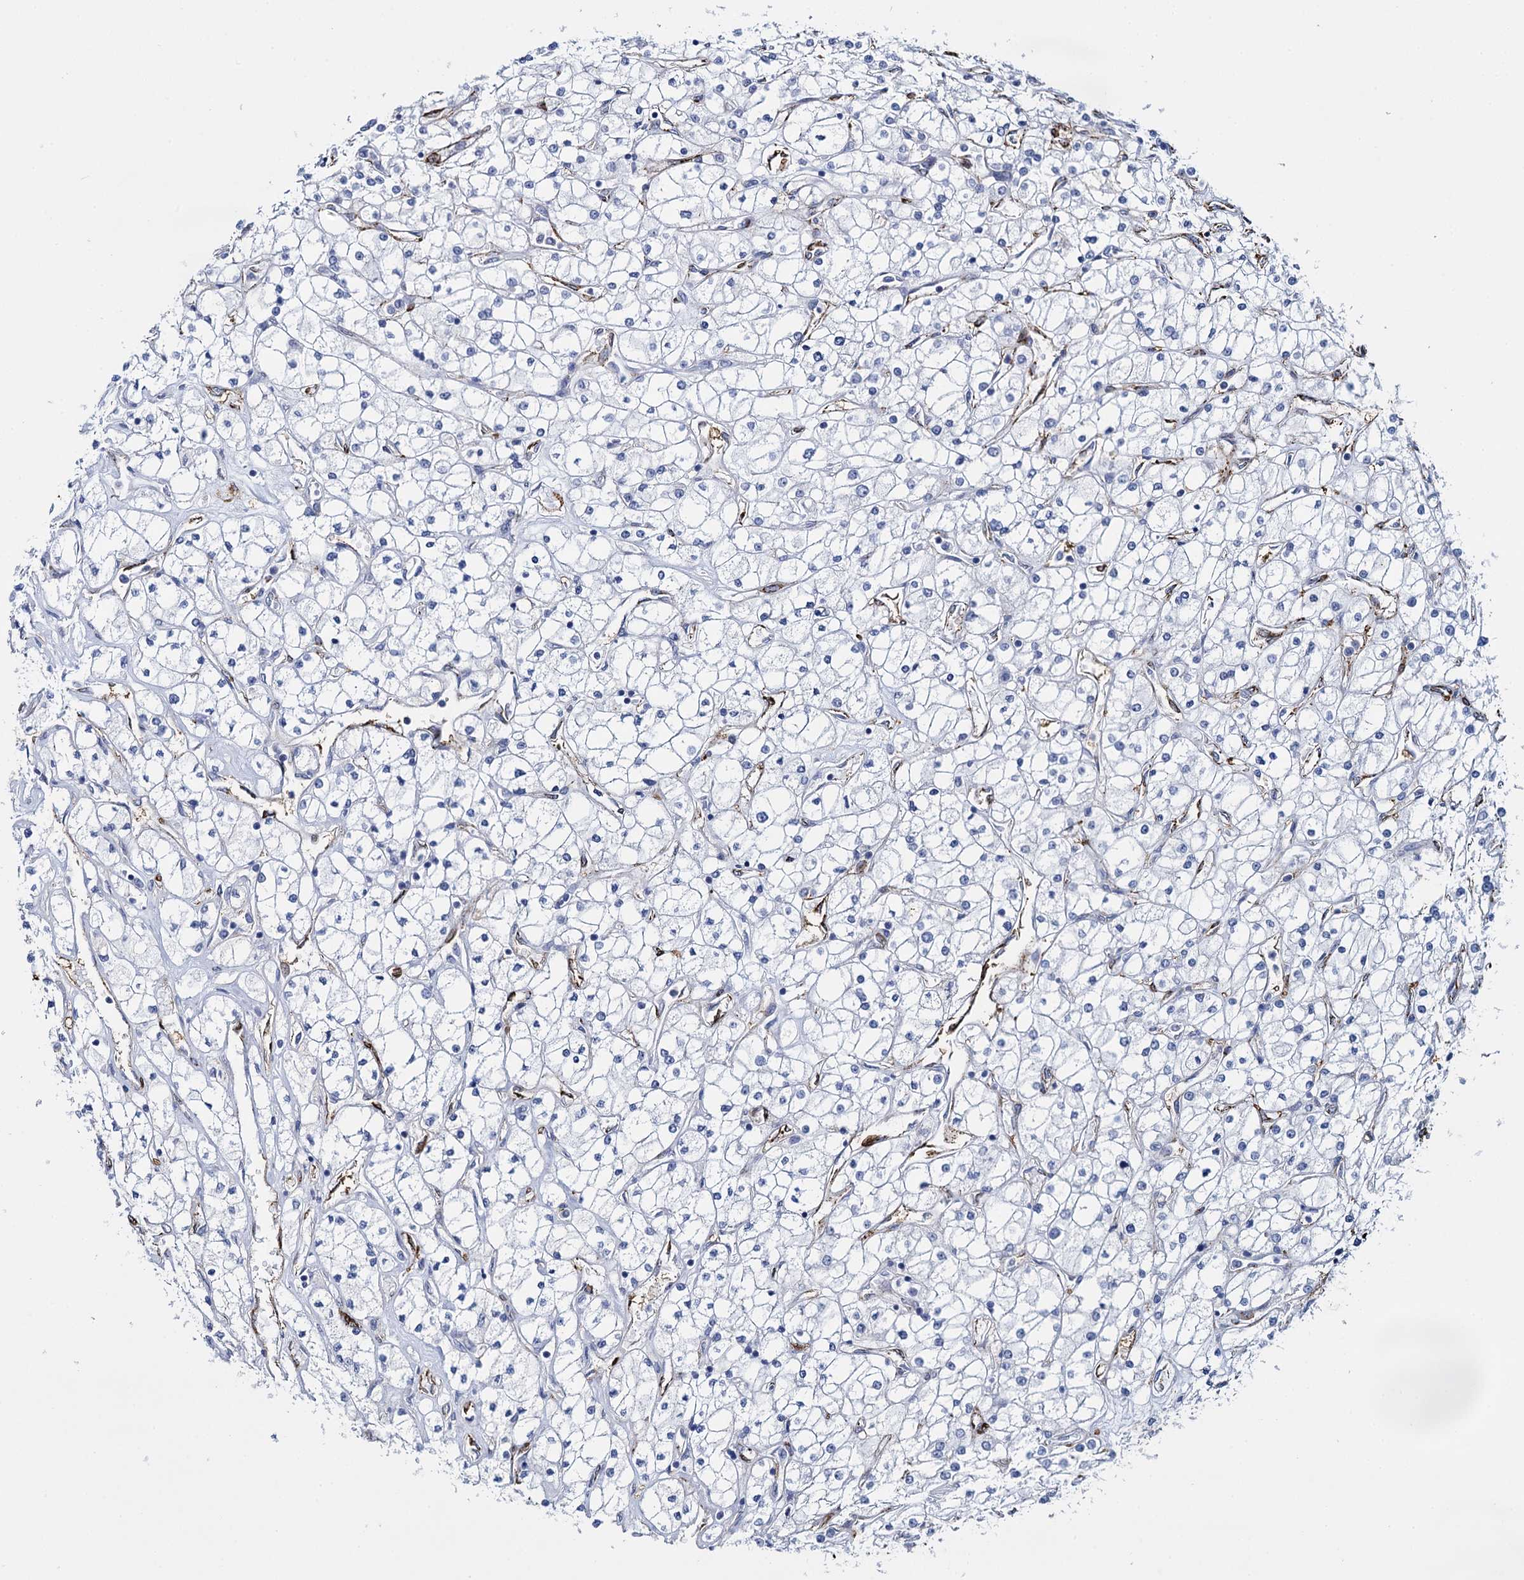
{"staining": {"intensity": "negative", "quantity": "none", "location": "none"}, "tissue": "renal cancer", "cell_type": "Tumor cells", "image_type": "cancer", "snomed": [{"axis": "morphology", "description": "Adenocarcinoma, NOS"}, {"axis": "topography", "description": "Kidney"}], "caption": "A high-resolution photomicrograph shows IHC staining of adenocarcinoma (renal), which reveals no significant expression in tumor cells.", "gene": "SNCG", "patient": {"sex": "male", "age": 80}}